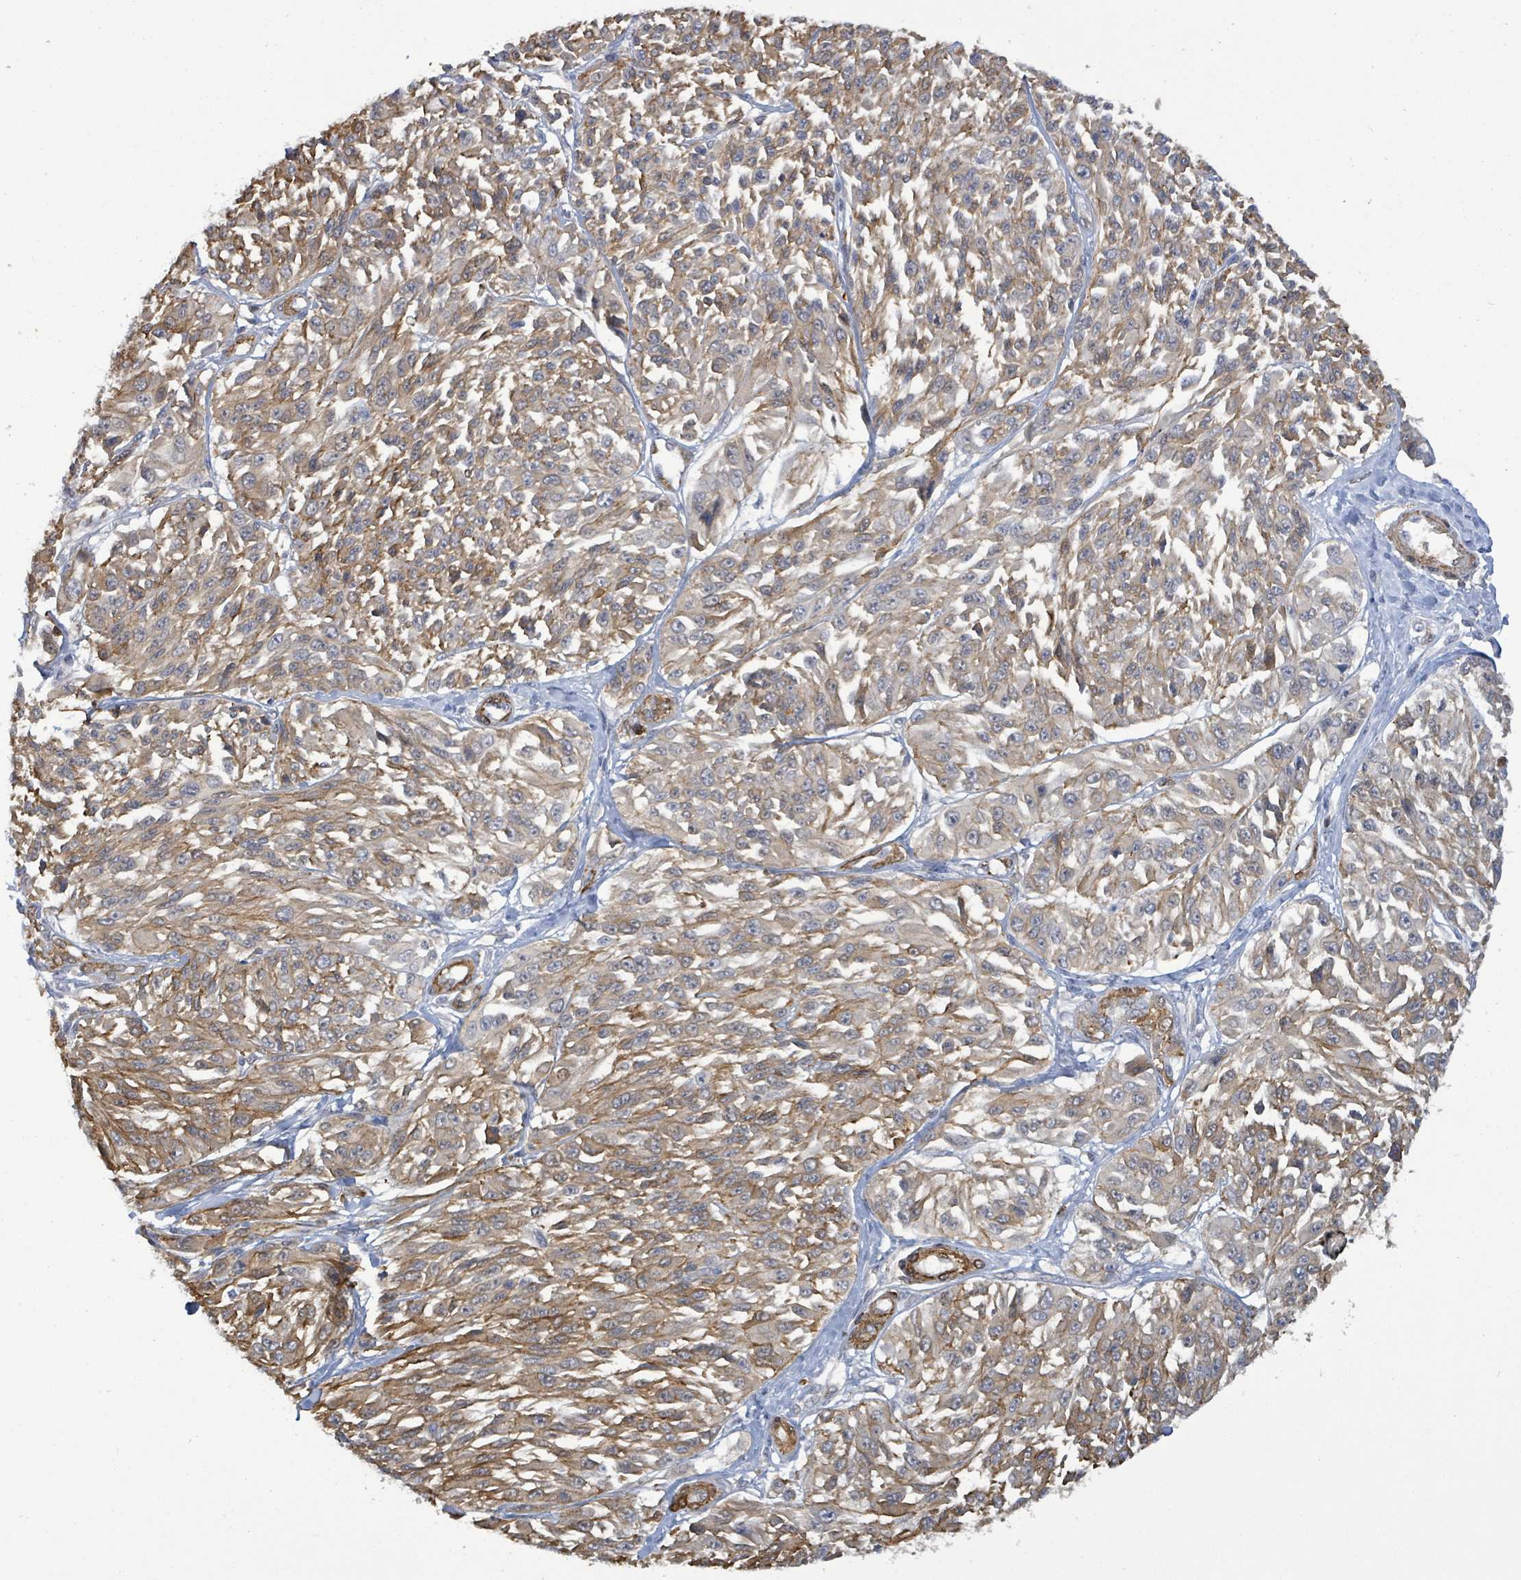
{"staining": {"intensity": "moderate", "quantity": "25%-75%", "location": "cytoplasmic/membranous"}, "tissue": "melanoma", "cell_type": "Tumor cells", "image_type": "cancer", "snomed": [{"axis": "morphology", "description": "Malignant melanoma, NOS"}, {"axis": "topography", "description": "Skin"}], "caption": "Tumor cells show moderate cytoplasmic/membranous expression in approximately 25%-75% of cells in malignant melanoma.", "gene": "PRKRIP1", "patient": {"sex": "male", "age": 94}}